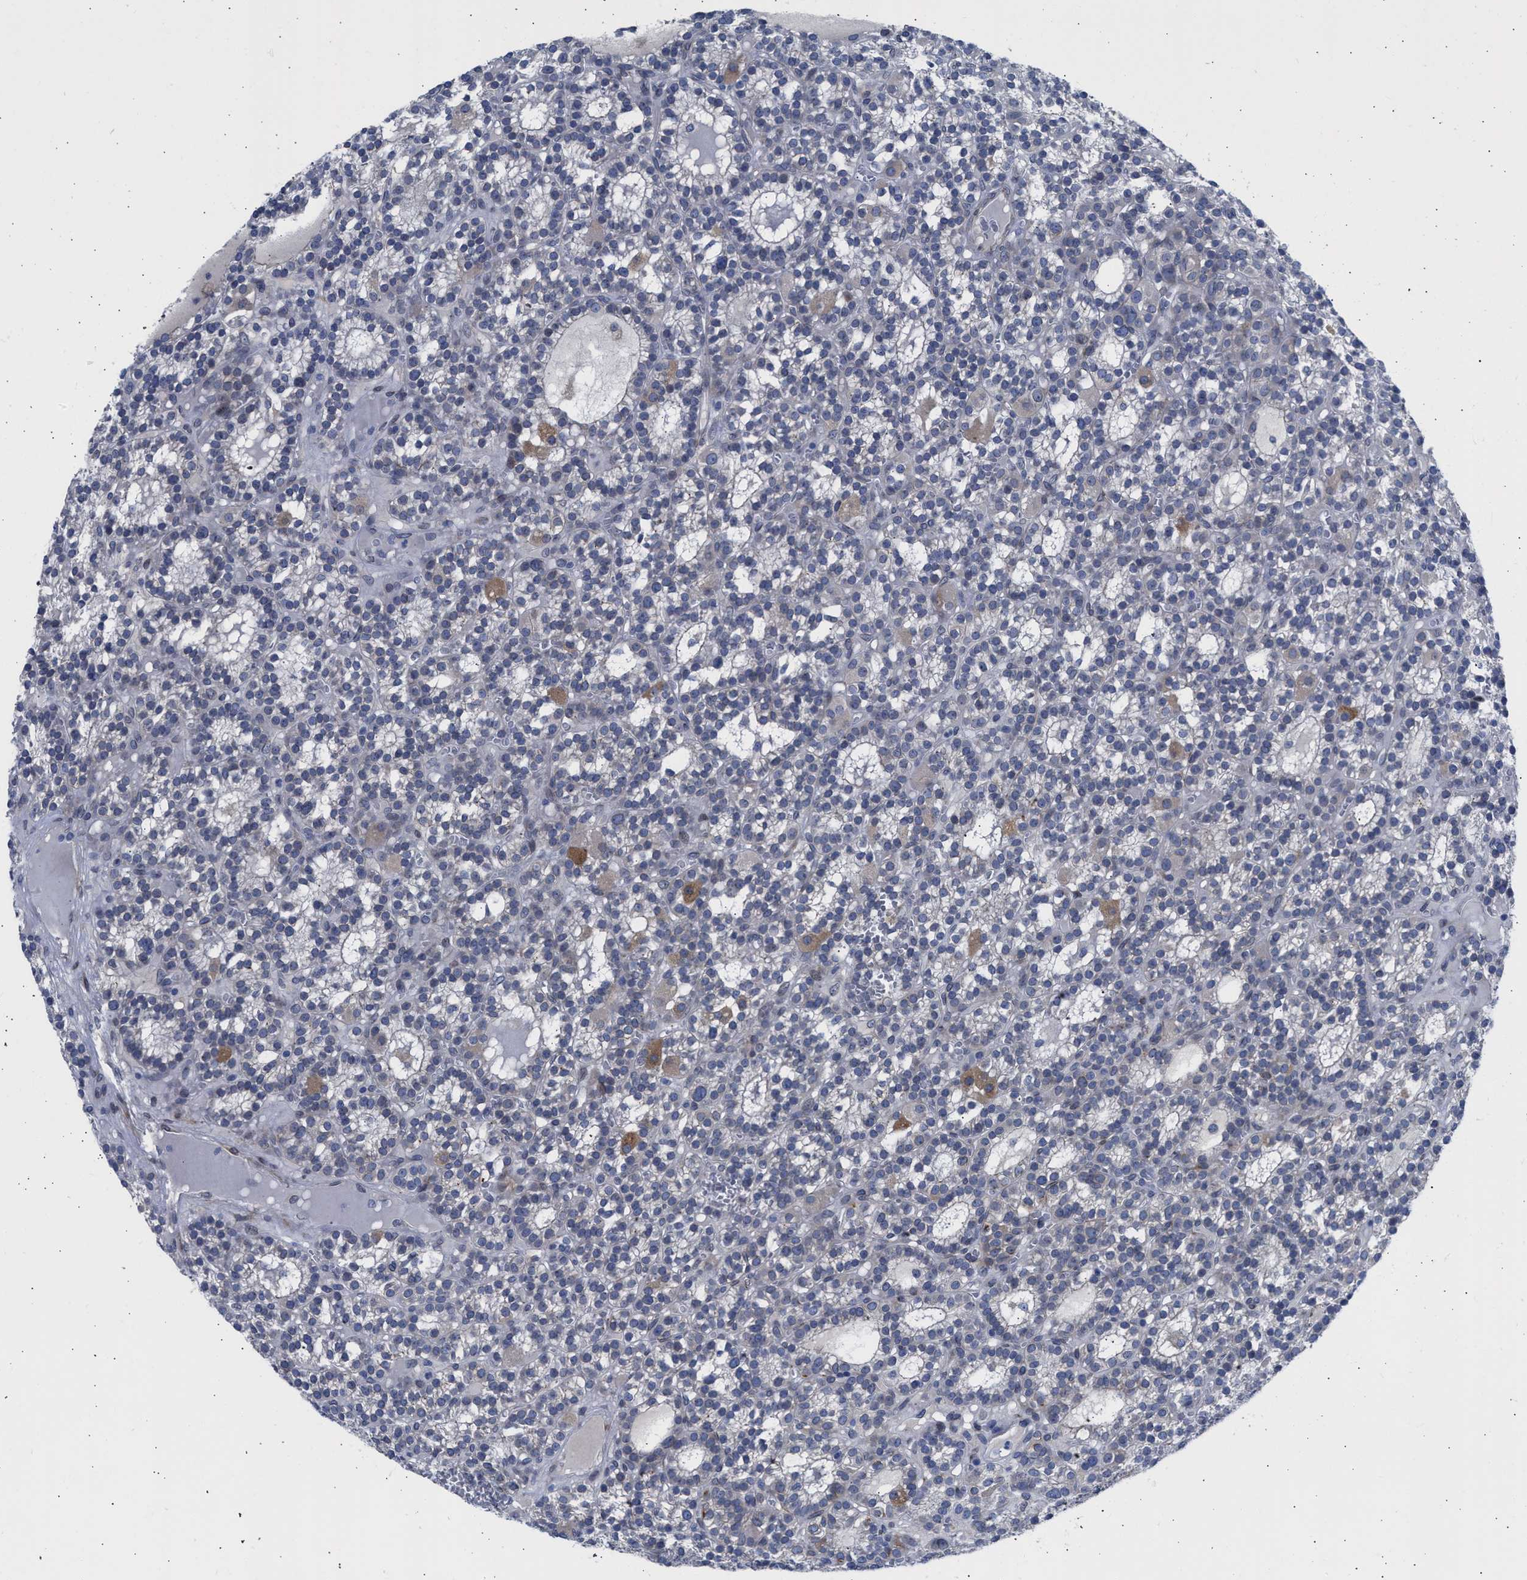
{"staining": {"intensity": "negative", "quantity": "none", "location": "none"}, "tissue": "parathyroid gland", "cell_type": "Glandular cells", "image_type": "normal", "snomed": [{"axis": "morphology", "description": "Normal tissue, NOS"}, {"axis": "morphology", "description": "Adenoma, NOS"}, {"axis": "topography", "description": "Parathyroid gland"}], "caption": "Image shows no protein positivity in glandular cells of benign parathyroid gland. Nuclei are stained in blue.", "gene": "NUP35", "patient": {"sex": "female", "age": 58}}